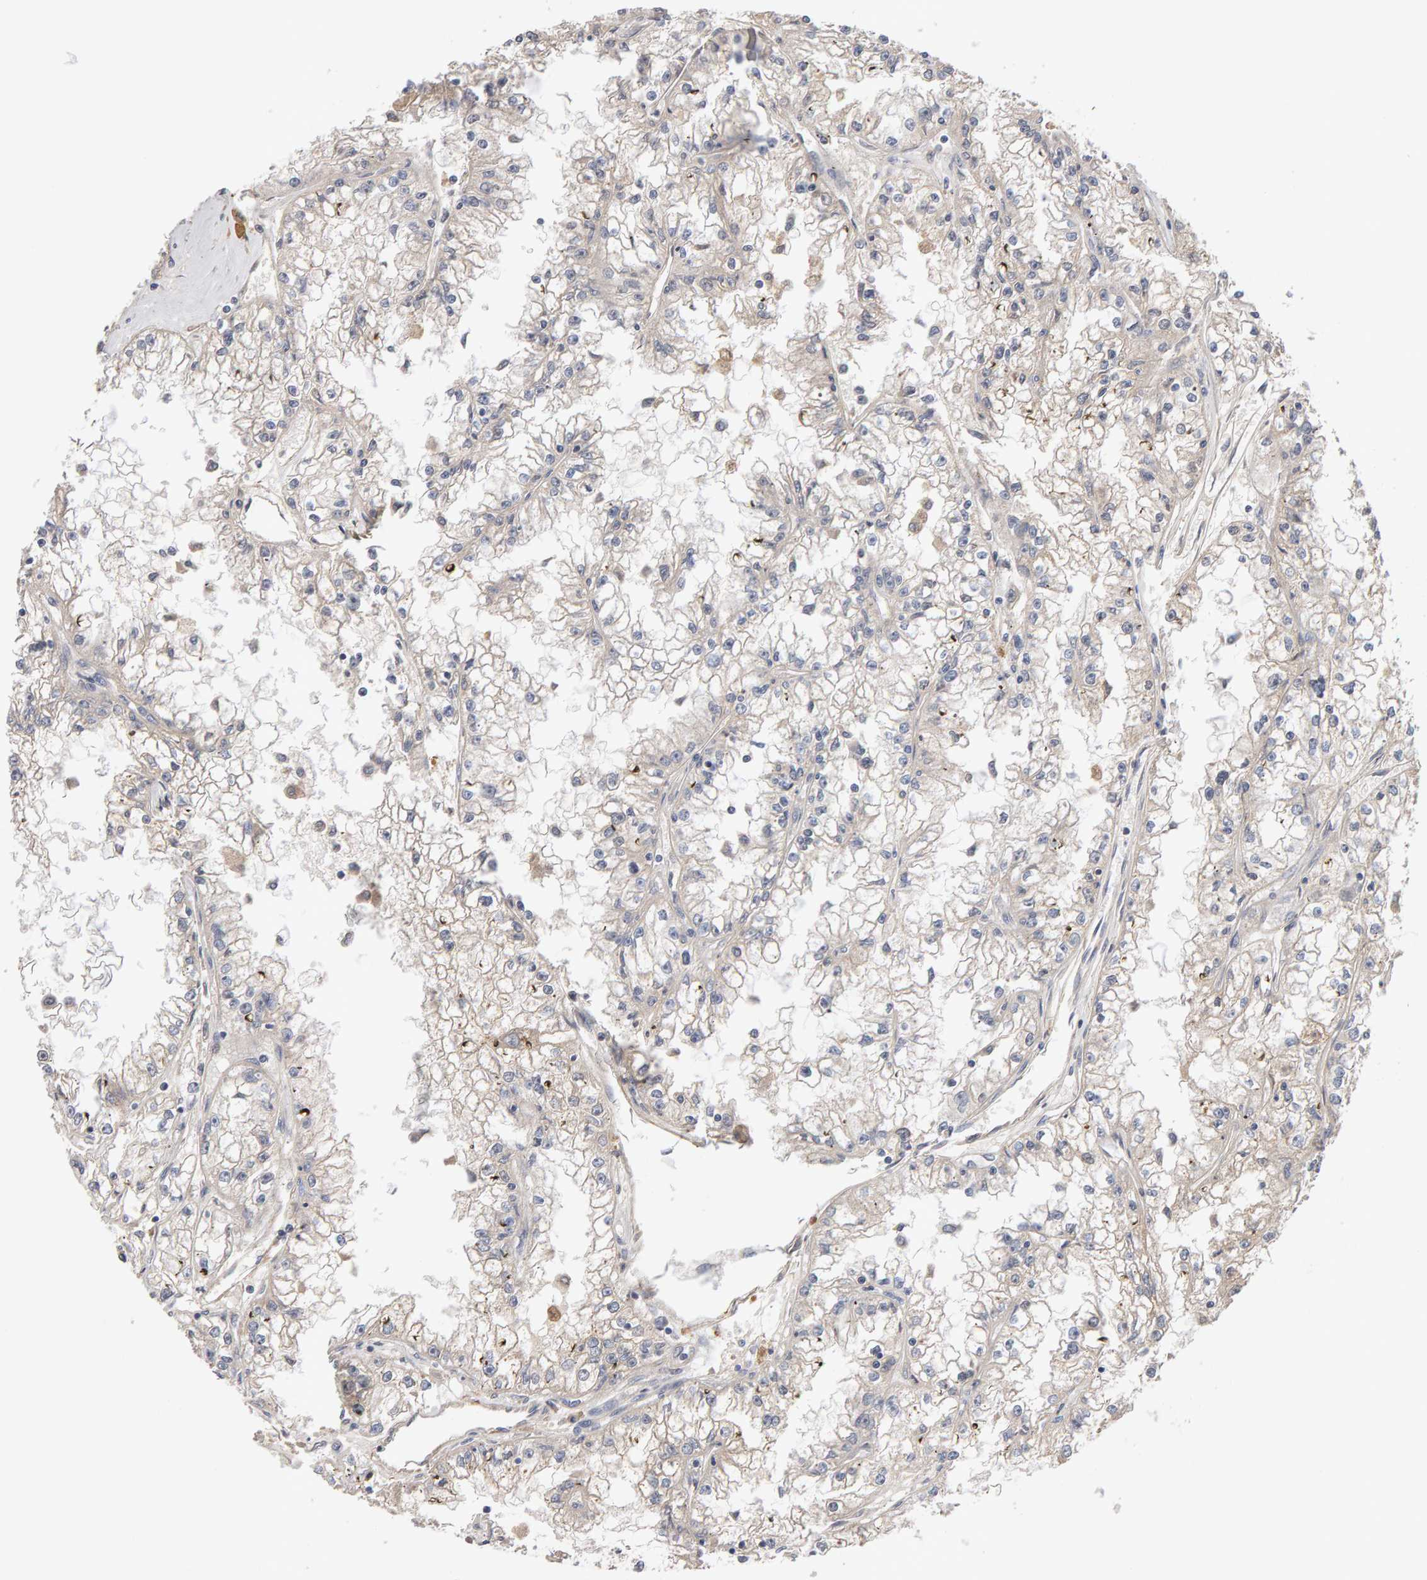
{"staining": {"intensity": "negative", "quantity": "none", "location": "none"}, "tissue": "renal cancer", "cell_type": "Tumor cells", "image_type": "cancer", "snomed": [{"axis": "morphology", "description": "Adenocarcinoma, NOS"}, {"axis": "topography", "description": "Kidney"}], "caption": "An immunohistochemistry (IHC) image of adenocarcinoma (renal) is shown. There is no staining in tumor cells of adenocarcinoma (renal).", "gene": "RNF19A", "patient": {"sex": "male", "age": 56}}